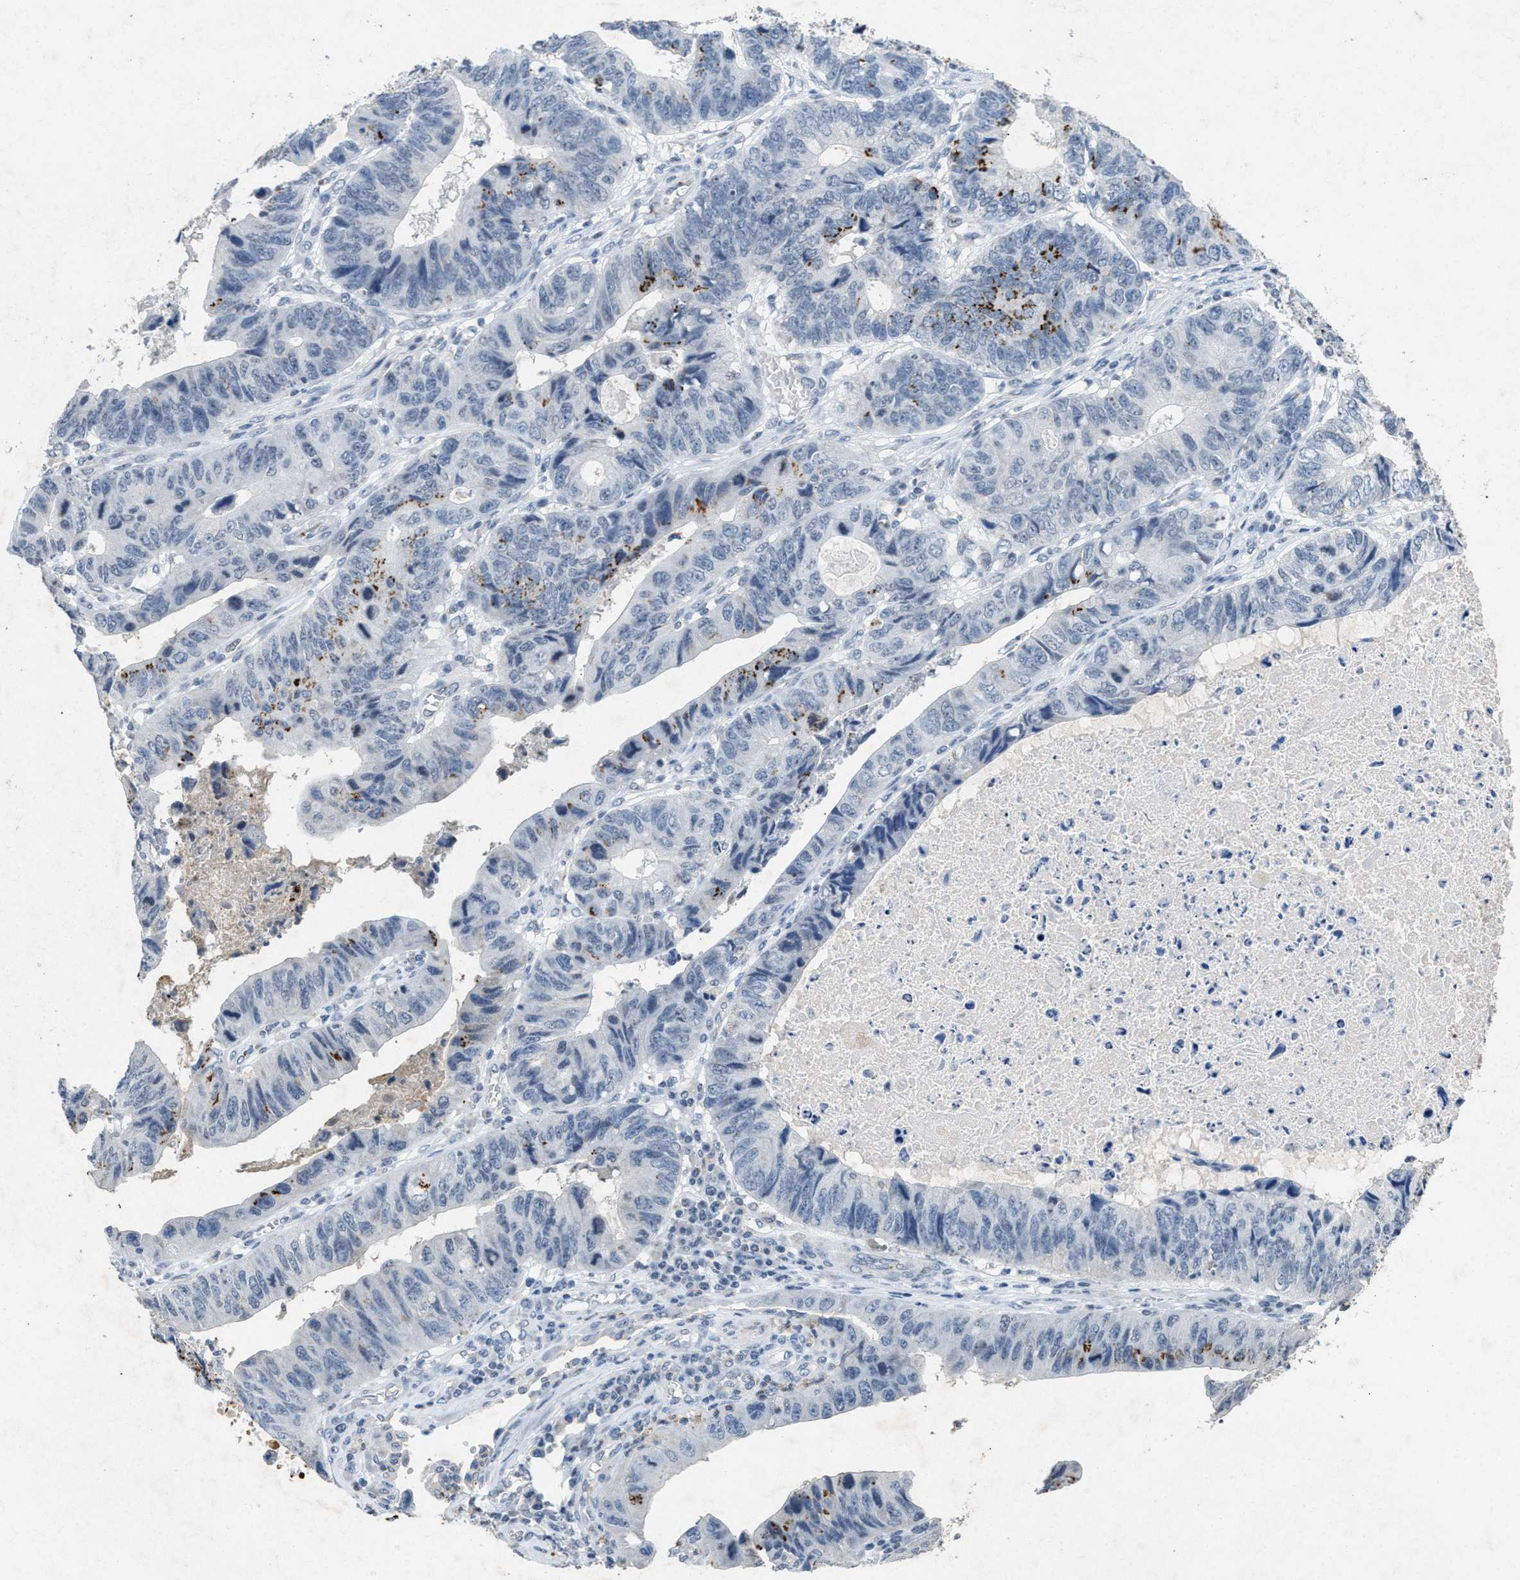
{"staining": {"intensity": "moderate", "quantity": "<25%", "location": "cytoplasmic/membranous"}, "tissue": "stomach cancer", "cell_type": "Tumor cells", "image_type": "cancer", "snomed": [{"axis": "morphology", "description": "Adenocarcinoma, NOS"}, {"axis": "topography", "description": "Stomach"}], "caption": "Immunohistochemical staining of stomach adenocarcinoma shows low levels of moderate cytoplasmic/membranous positivity in about <25% of tumor cells. The protein is shown in brown color, while the nuclei are stained blue.", "gene": "SLC5A5", "patient": {"sex": "male", "age": 59}}